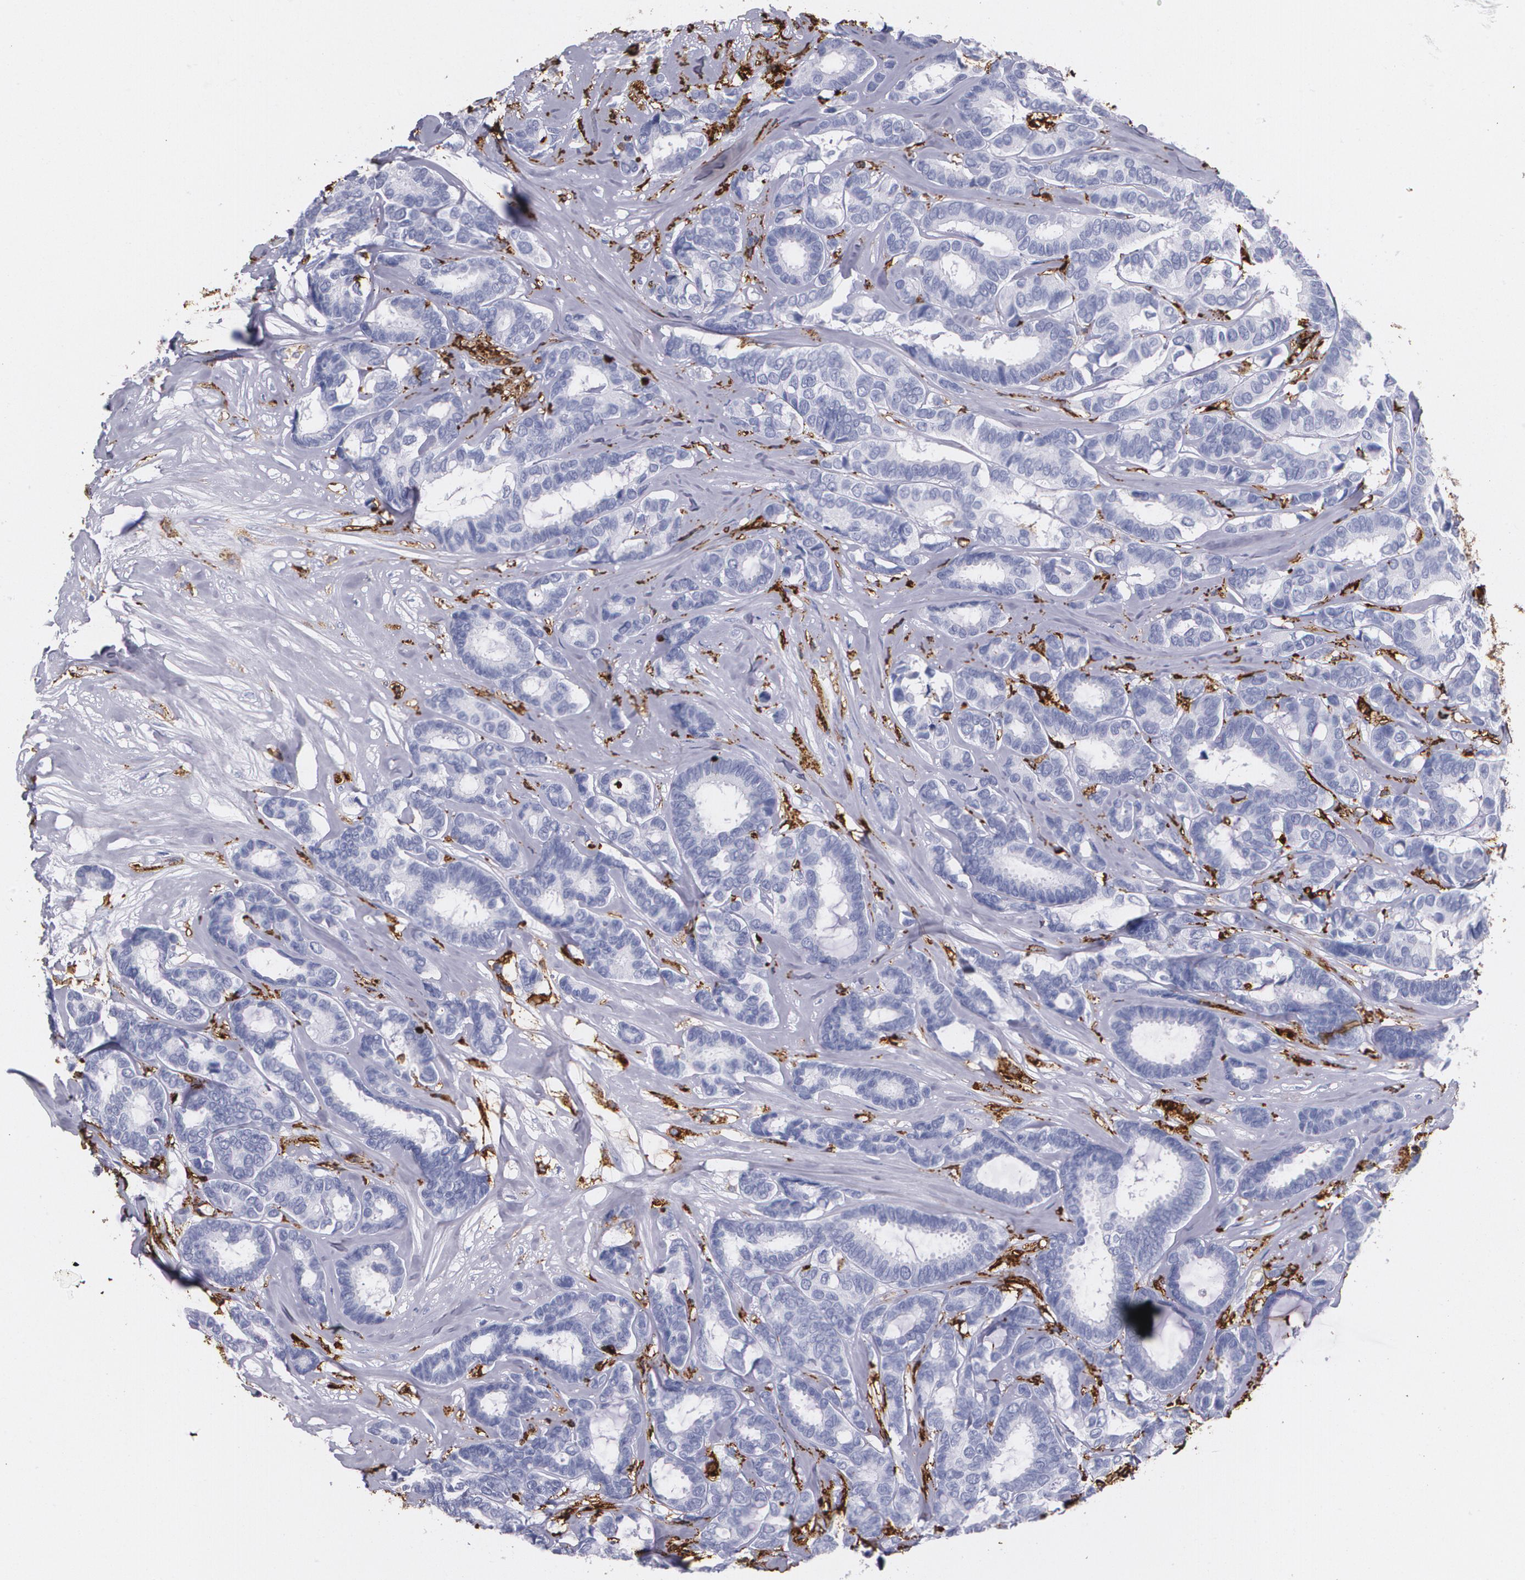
{"staining": {"intensity": "negative", "quantity": "none", "location": "none"}, "tissue": "breast cancer", "cell_type": "Tumor cells", "image_type": "cancer", "snomed": [{"axis": "morphology", "description": "Duct carcinoma"}, {"axis": "topography", "description": "Breast"}], "caption": "Immunohistochemical staining of human intraductal carcinoma (breast) displays no significant staining in tumor cells. (DAB IHC, high magnification).", "gene": "HLA-DRA", "patient": {"sex": "female", "age": 87}}